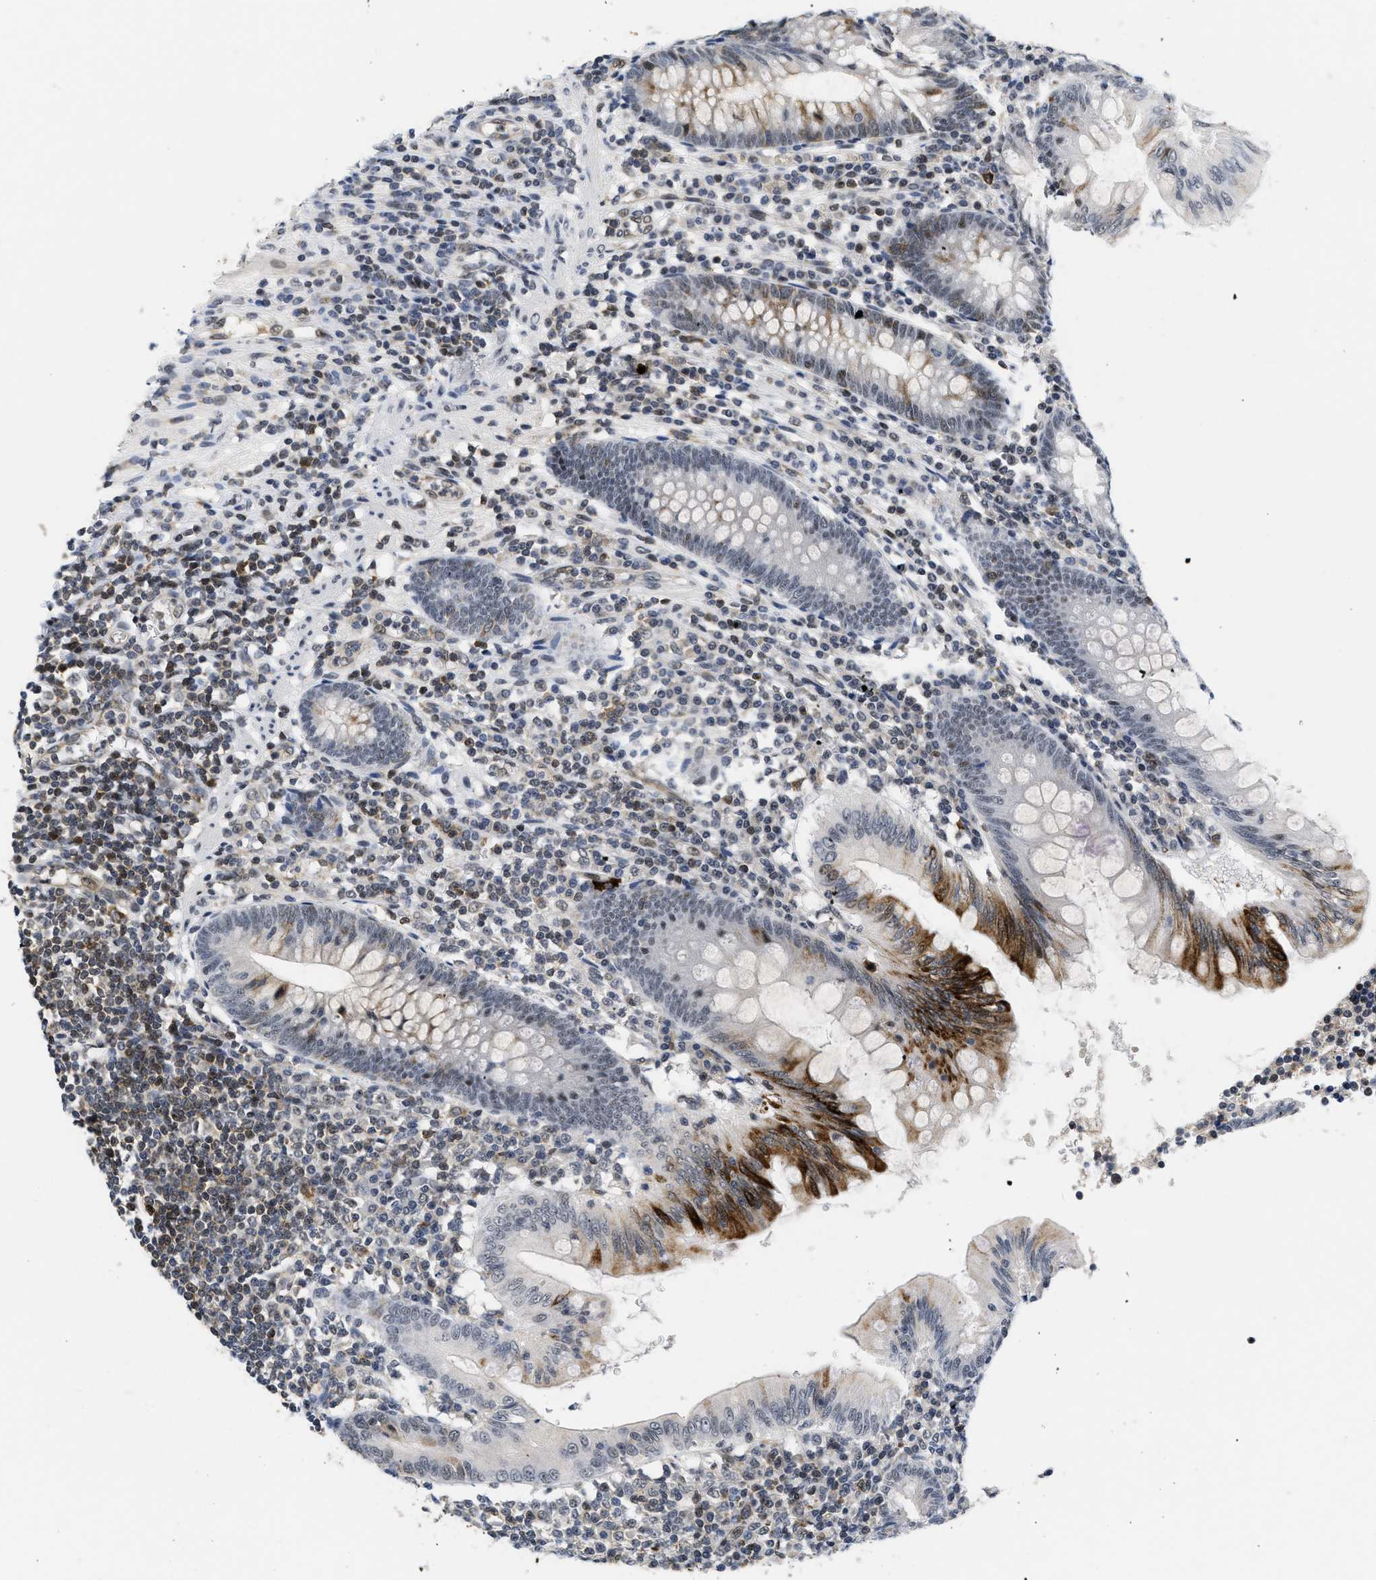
{"staining": {"intensity": "strong", "quantity": "<25%", "location": "cytoplasmic/membranous"}, "tissue": "appendix", "cell_type": "Glandular cells", "image_type": "normal", "snomed": [{"axis": "morphology", "description": "Normal tissue, NOS"}, {"axis": "morphology", "description": "Inflammation, NOS"}, {"axis": "topography", "description": "Appendix"}], "caption": "Appendix stained with immunohistochemistry (IHC) reveals strong cytoplasmic/membranous staining in about <25% of glandular cells.", "gene": "HIF1A", "patient": {"sex": "male", "age": 46}}